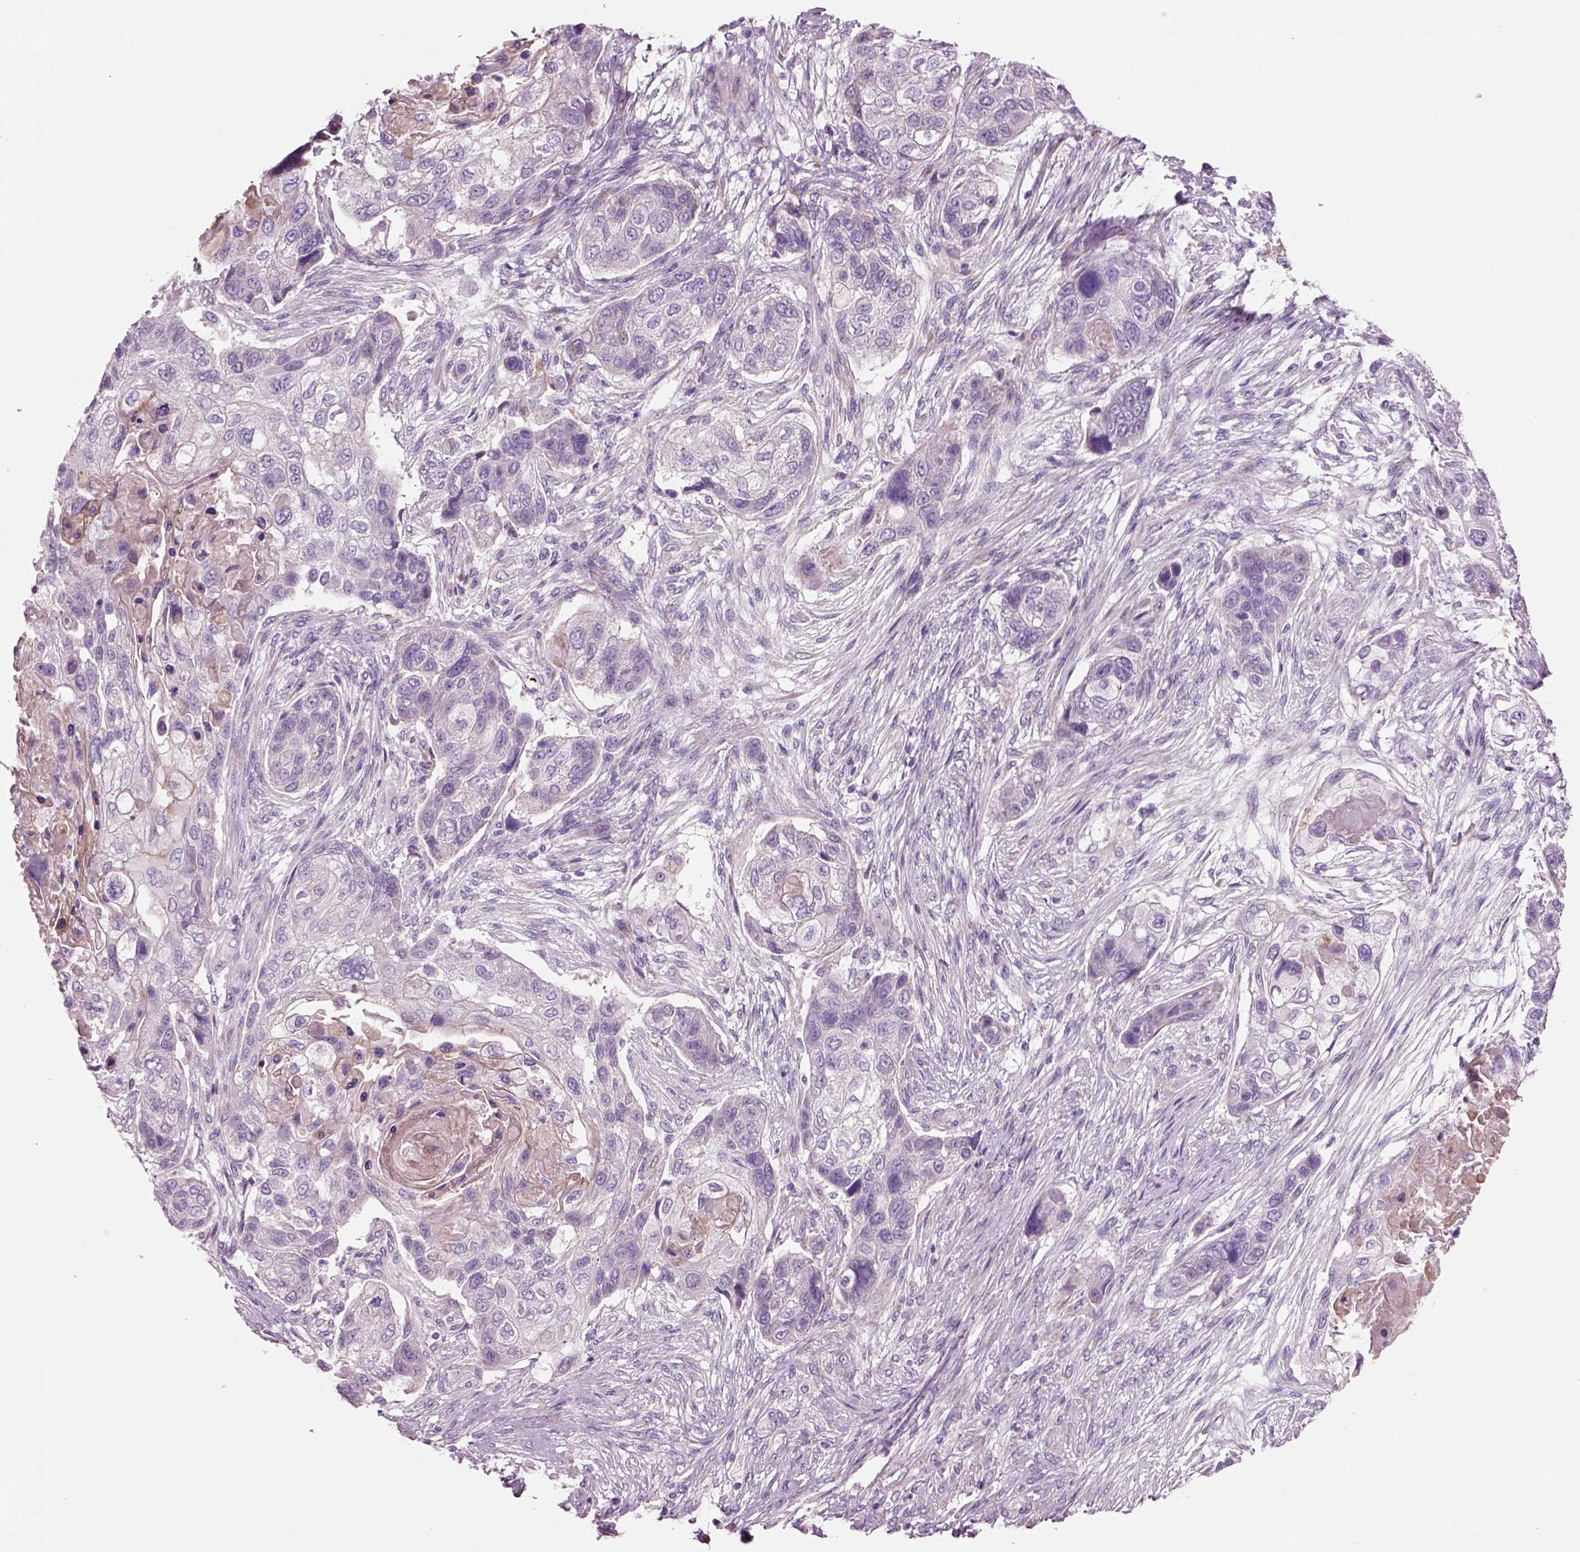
{"staining": {"intensity": "negative", "quantity": "none", "location": "none"}, "tissue": "lung cancer", "cell_type": "Tumor cells", "image_type": "cancer", "snomed": [{"axis": "morphology", "description": "Squamous cell carcinoma, NOS"}, {"axis": "topography", "description": "Lung"}], "caption": "Histopathology image shows no significant protein positivity in tumor cells of squamous cell carcinoma (lung).", "gene": "PLPP7", "patient": {"sex": "male", "age": 69}}